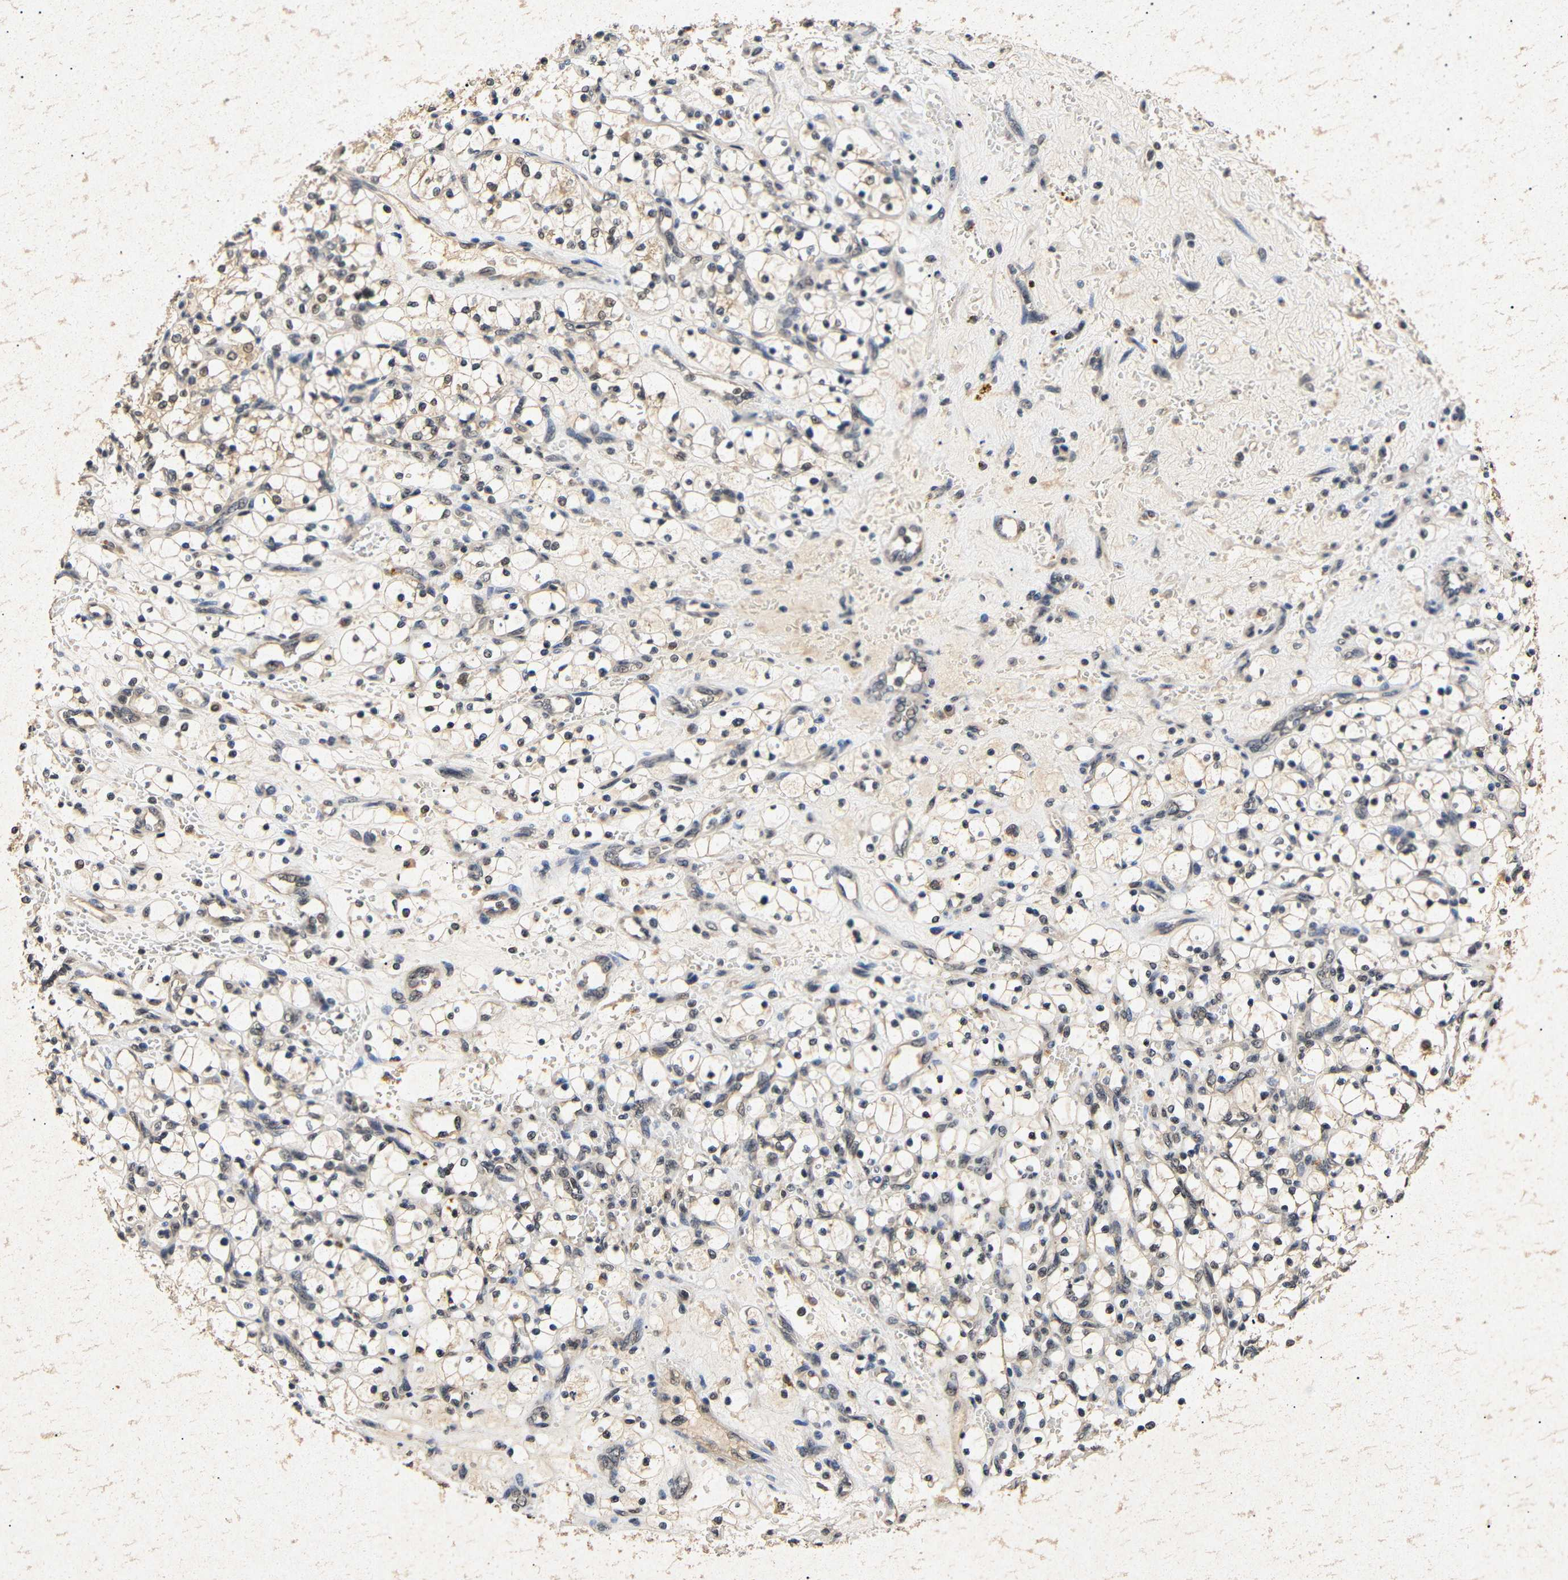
{"staining": {"intensity": "moderate", "quantity": "25%-75%", "location": "cytoplasmic/membranous,nuclear"}, "tissue": "renal cancer", "cell_type": "Tumor cells", "image_type": "cancer", "snomed": [{"axis": "morphology", "description": "Adenocarcinoma, NOS"}, {"axis": "topography", "description": "Kidney"}], "caption": "Protein staining reveals moderate cytoplasmic/membranous and nuclear staining in approximately 25%-75% of tumor cells in renal cancer (adenocarcinoma). Immunohistochemistry stains the protein of interest in brown and the nuclei are stained blue.", "gene": "PARN", "patient": {"sex": "female", "age": 69}}